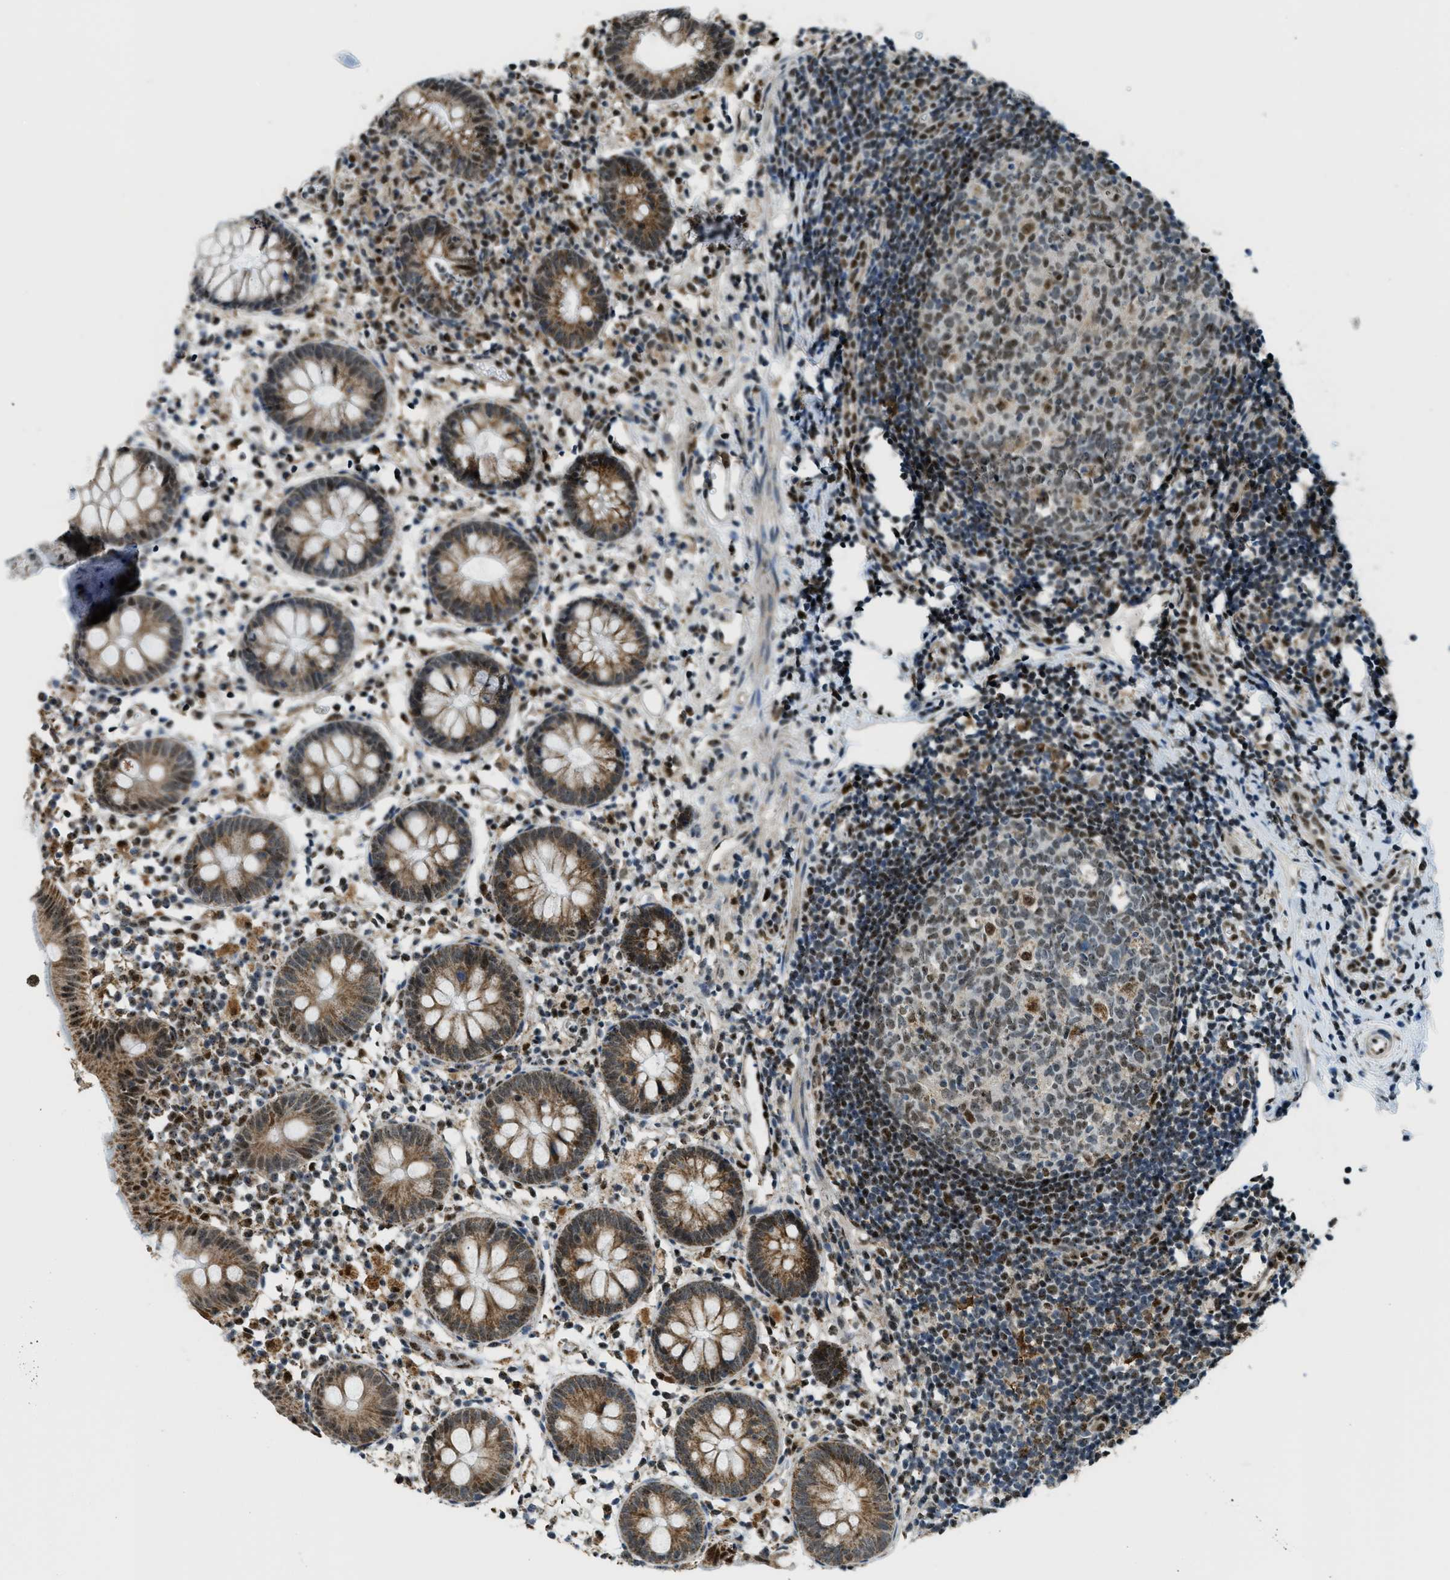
{"staining": {"intensity": "strong", "quantity": ">75%", "location": "cytoplasmic/membranous,nuclear"}, "tissue": "appendix", "cell_type": "Glandular cells", "image_type": "normal", "snomed": [{"axis": "morphology", "description": "Normal tissue, NOS"}, {"axis": "topography", "description": "Appendix"}], "caption": "Strong cytoplasmic/membranous,nuclear positivity for a protein is identified in approximately >75% of glandular cells of normal appendix using immunohistochemistry (IHC).", "gene": "SP100", "patient": {"sex": "female", "age": 20}}